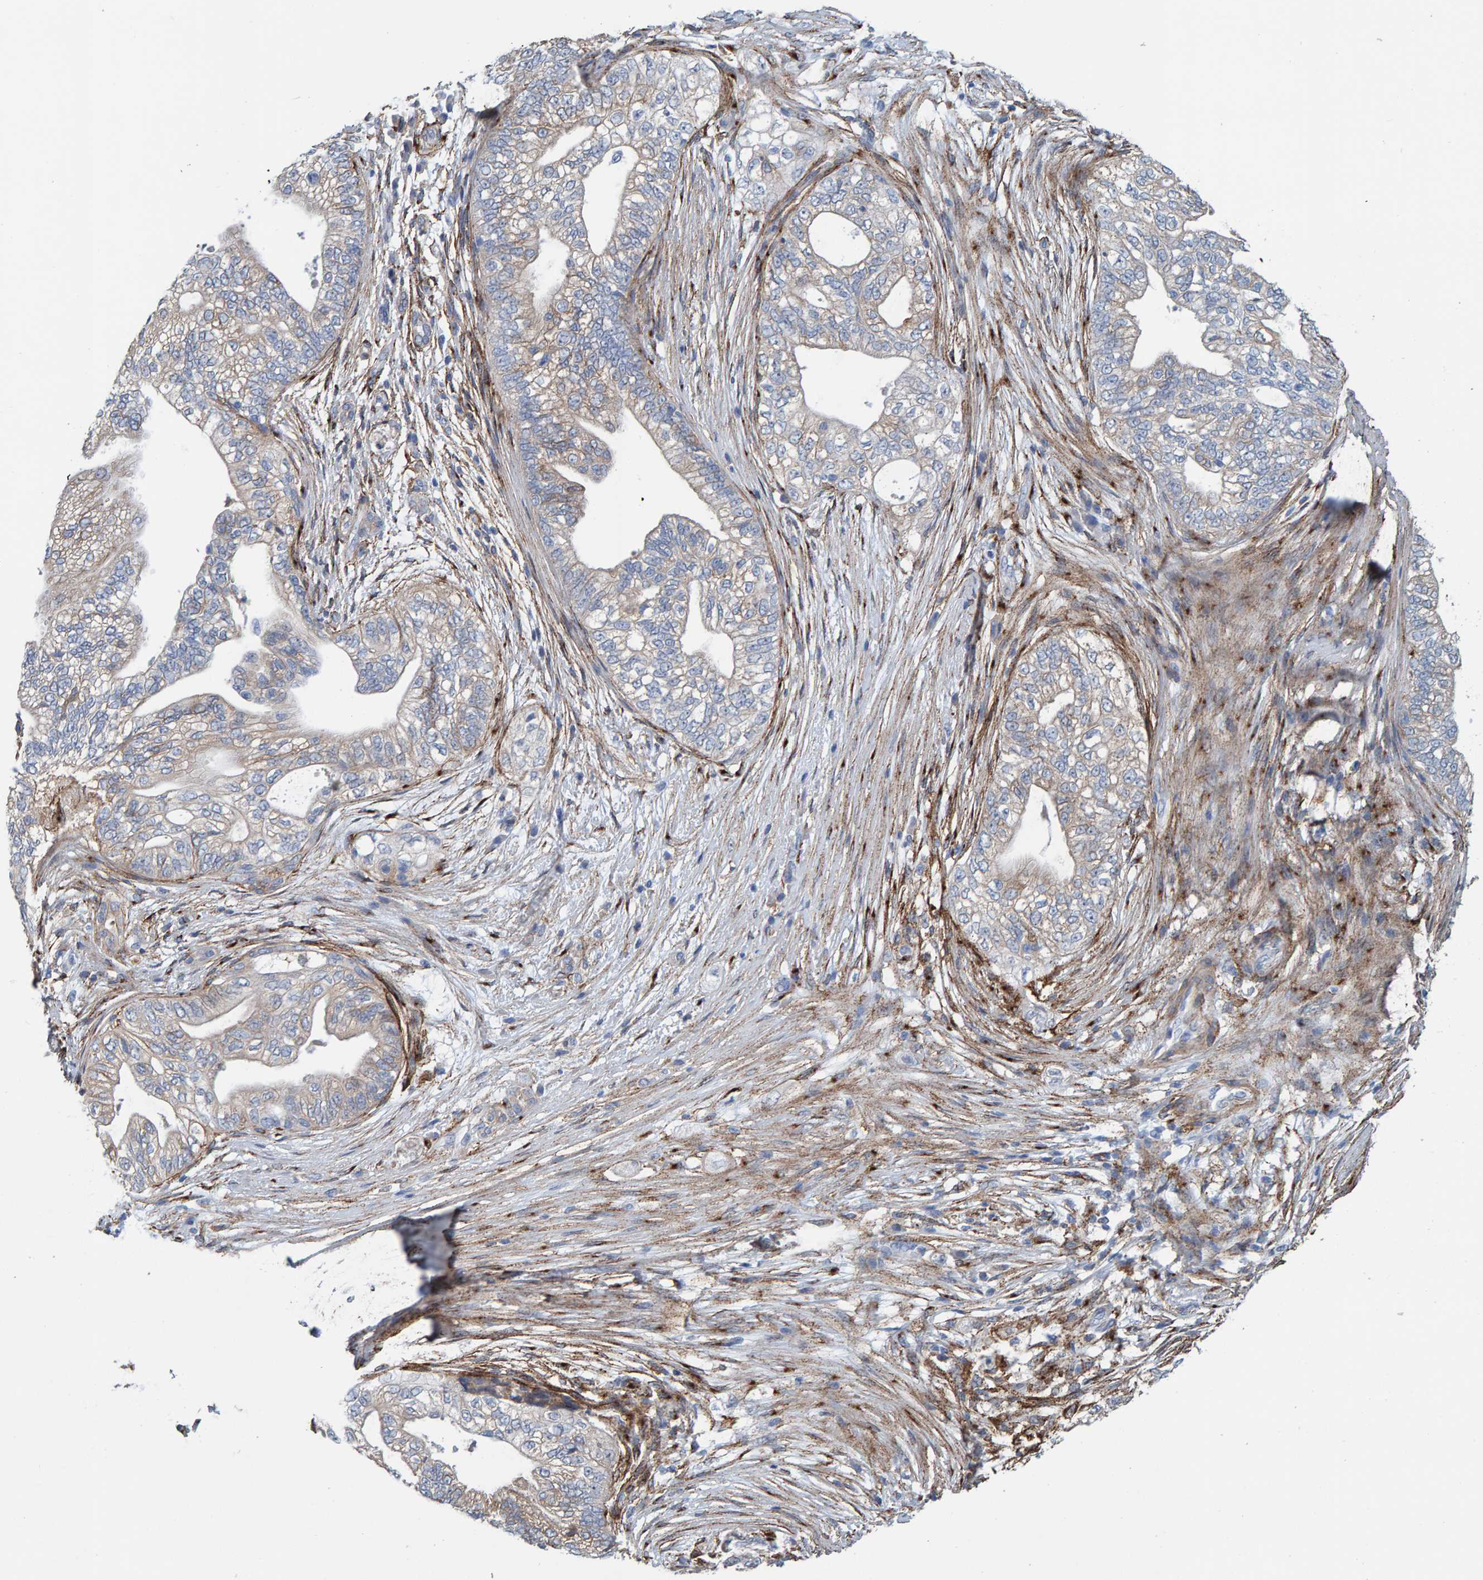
{"staining": {"intensity": "weak", "quantity": "<25%", "location": "cytoplasmic/membranous"}, "tissue": "pancreatic cancer", "cell_type": "Tumor cells", "image_type": "cancer", "snomed": [{"axis": "morphology", "description": "Adenocarcinoma, NOS"}, {"axis": "topography", "description": "Pancreas"}], "caption": "IHC photomicrograph of human adenocarcinoma (pancreatic) stained for a protein (brown), which shows no expression in tumor cells.", "gene": "LRP1", "patient": {"sex": "male", "age": 72}}